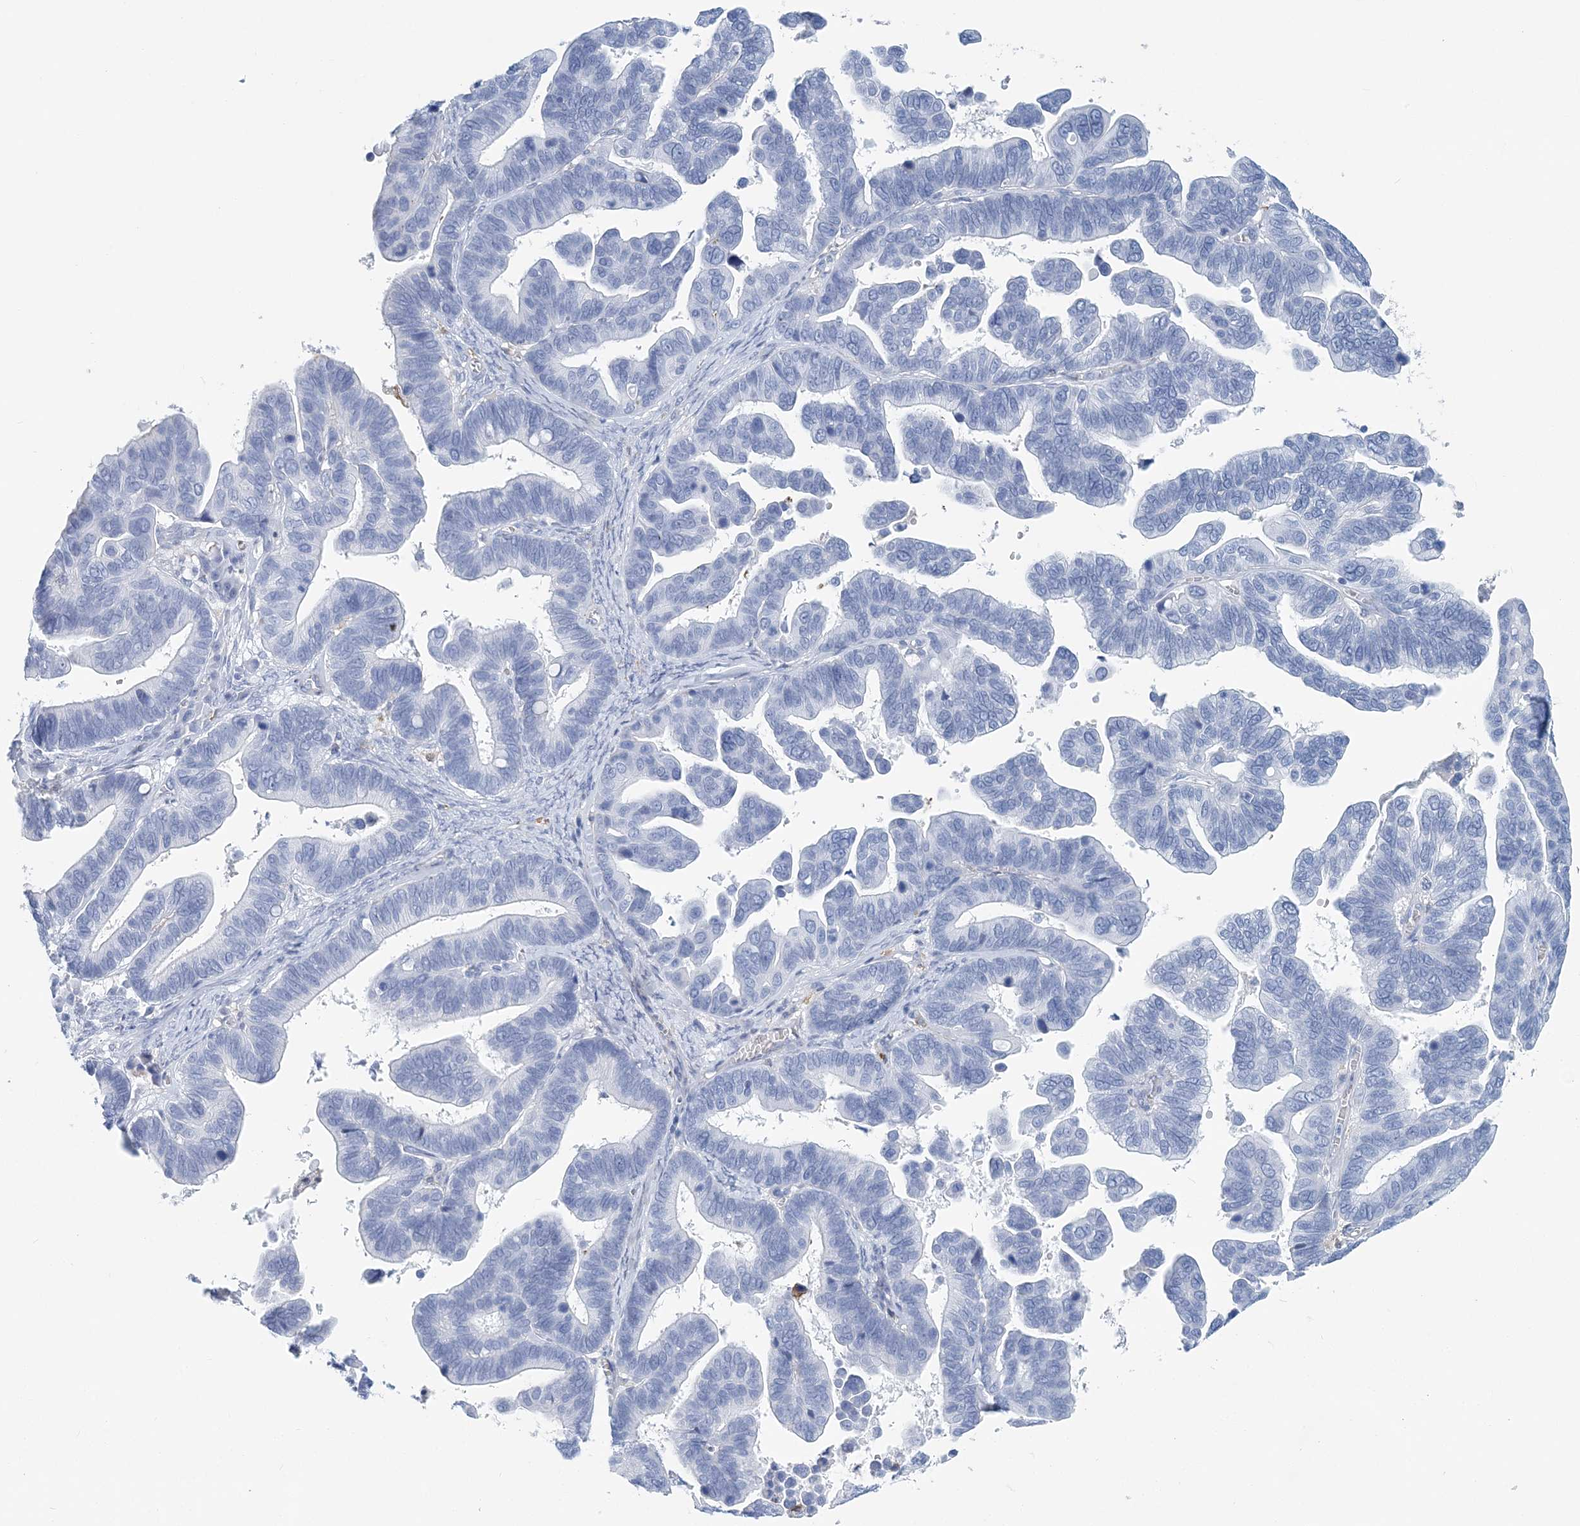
{"staining": {"intensity": "negative", "quantity": "none", "location": "none"}, "tissue": "ovarian cancer", "cell_type": "Tumor cells", "image_type": "cancer", "snomed": [{"axis": "morphology", "description": "Cystadenocarcinoma, serous, NOS"}, {"axis": "topography", "description": "Ovary"}], "caption": "High magnification brightfield microscopy of ovarian cancer stained with DAB (3,3'-diaminobenzidine) (brown) and counterstained with hematoxylin (blue): tumor cells show no significant positivity.", "gene": "NKX6-1", "patient": {"sex": "female", "age": 56}}